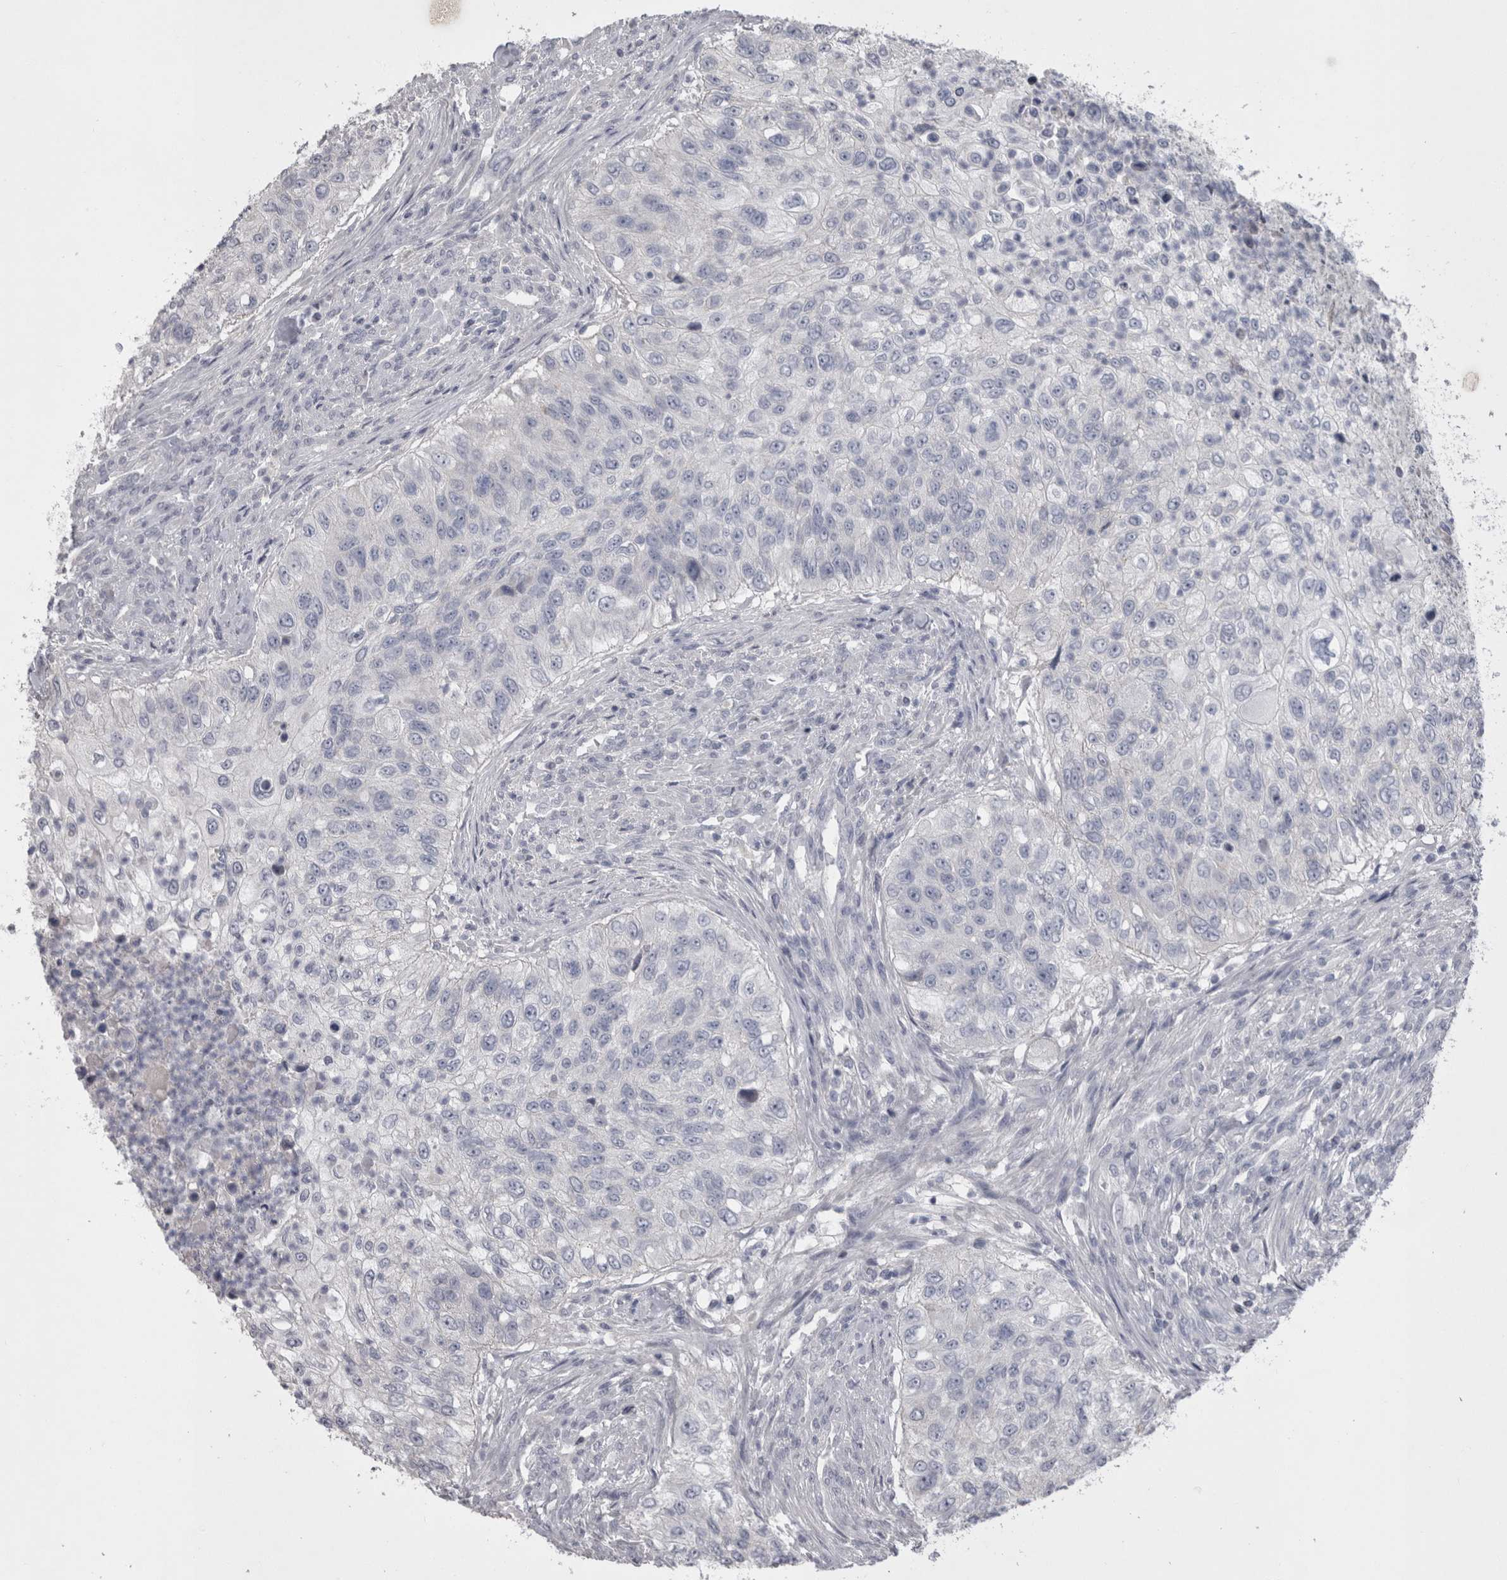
{"staining": {"intensity": "negative", "quantity": "none", "location": "none"}, "tissue": "urothelial cancer", "cell_type": "Tumor cells", "image_type": "cancer", "snomed": [{"axis": "morphology", "description": "Urothelial carcinoma, High grade"}, {"axis": "topography", "description": "Urinary bladder"}], "caption": "Immunohistochemistry of urothelial cancer reveals no staining in tumor cells. (Brightfield microscopy of DAB immunohistochemistry (IHC) at high magnification).", "gene": "ADAM2", "patient": {"sex": "female", "age": 60}}